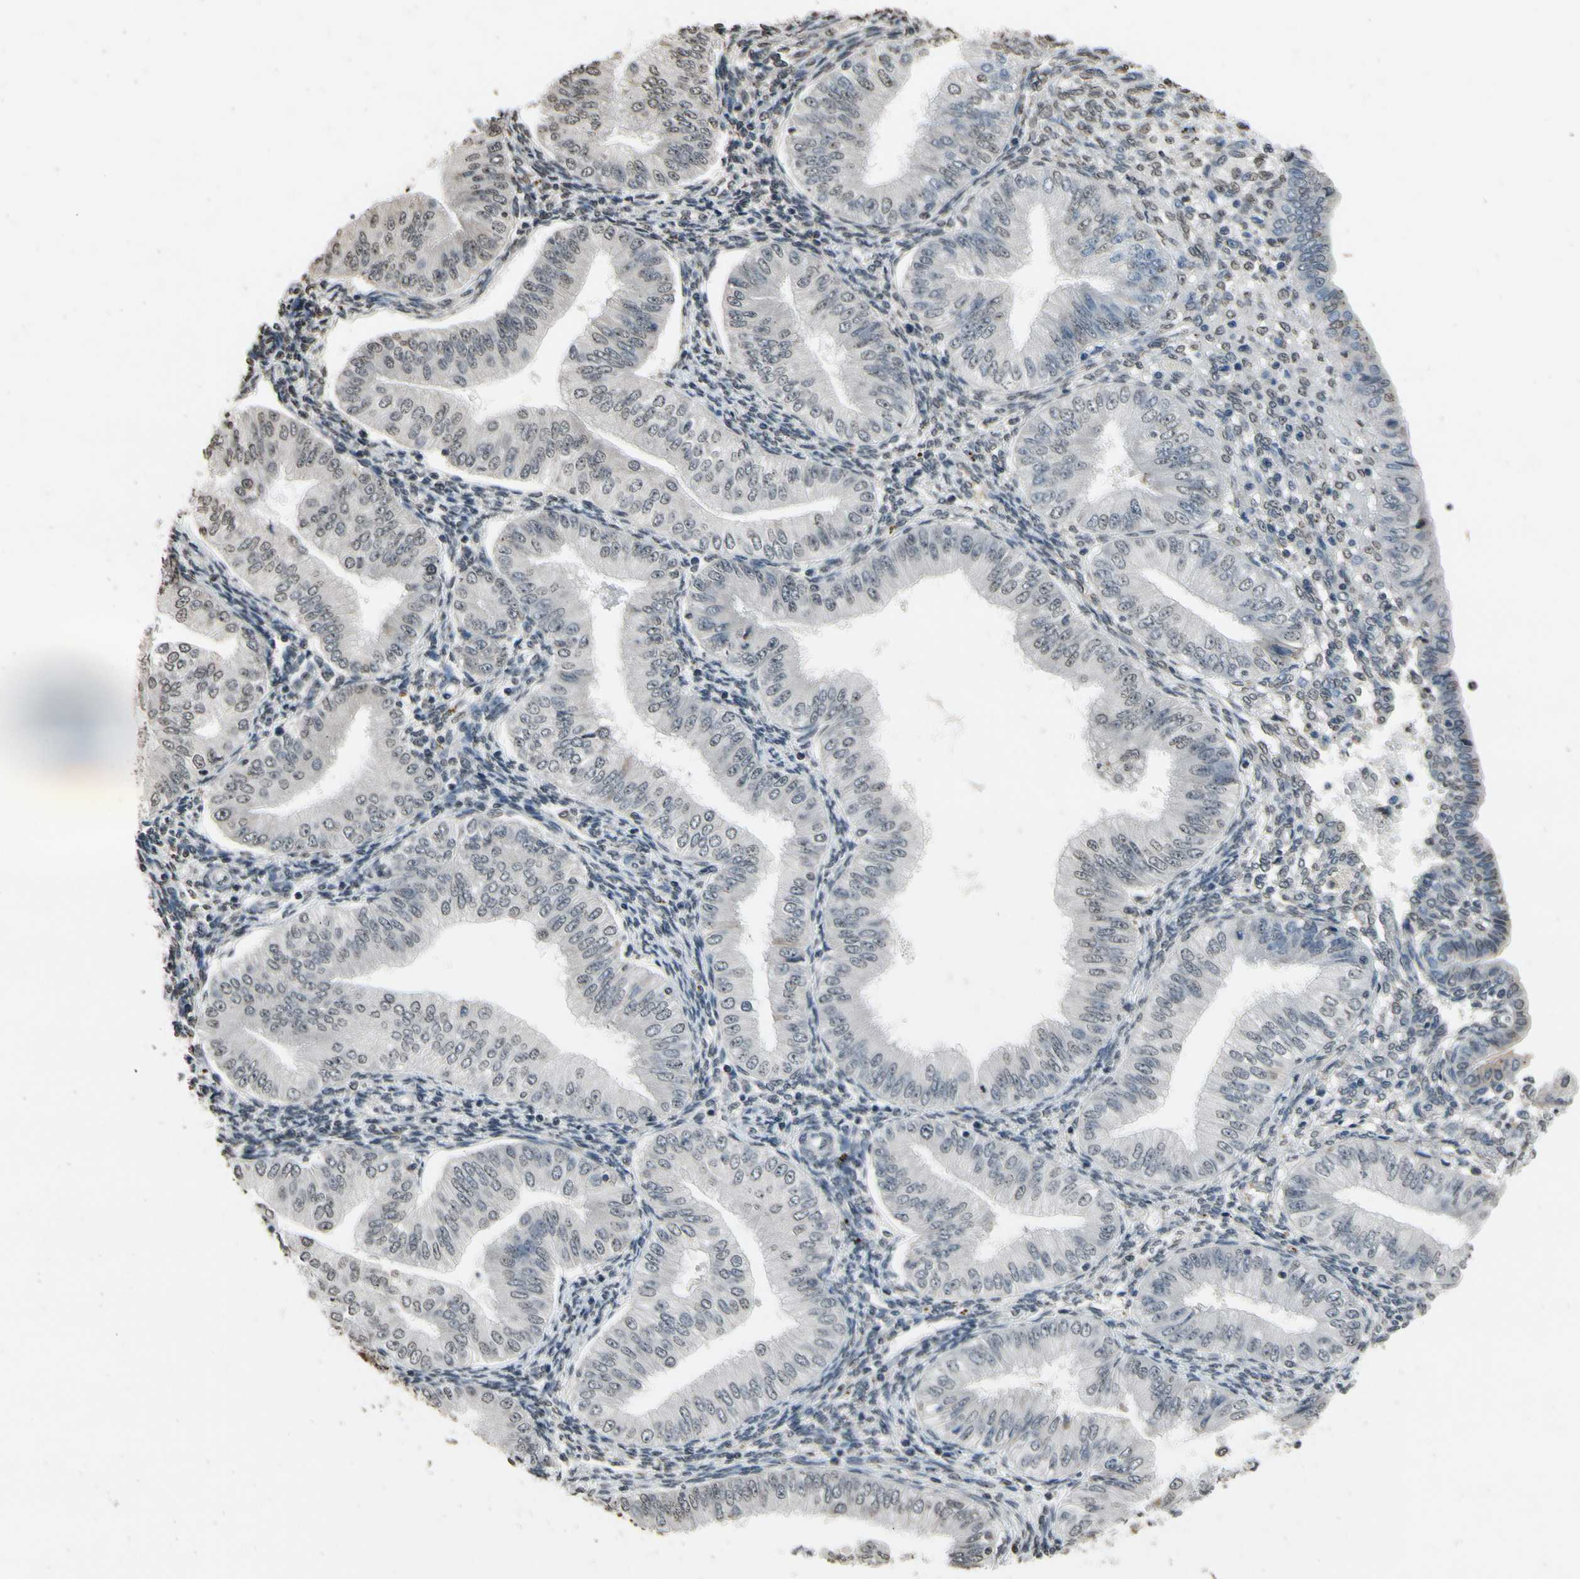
{"staining": {"intensity": "negative", "quantity": "none", "location": "none"}, "tissue": "endometrial cancer", "cell_type": "Tumor cells", "image_type": "cancer", "snomed": [{"axis": "morphology", "description": "Normal tissue, NOS"}, {"axis": "morphology", "description": "Adenocarcinoma, NOS"}, {"axis": "topography", "description": "Endometrium"}], "caption": "There is no significant expression in tumor cells of endometrial cancer.", "gene": "HIPK2", "patient": {"sex": "female", "age": 53}}